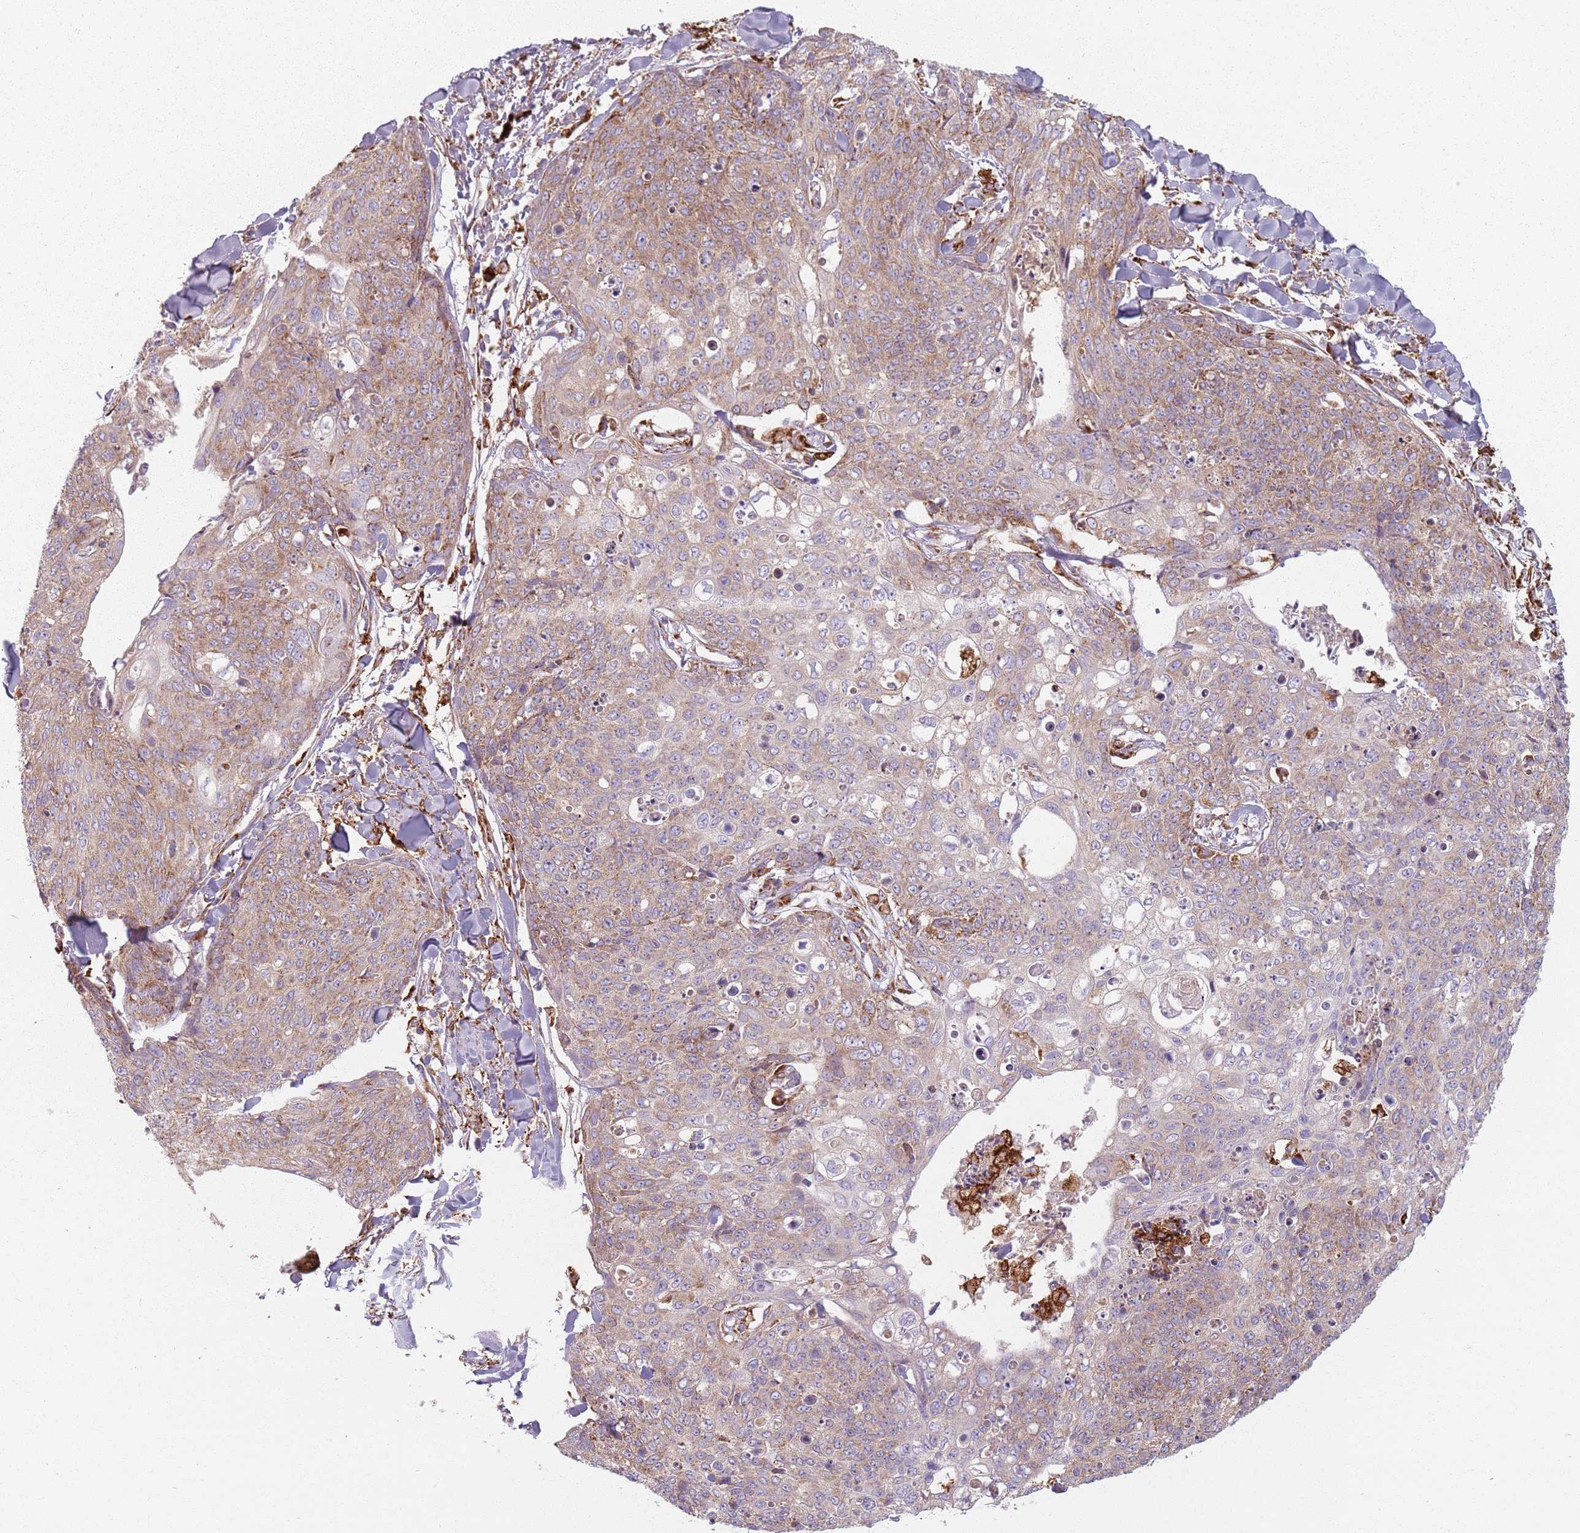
{"staining": {"intensity": "weak", "quantity": ">75%", "location": "cytoplasmic/membranous"}, "tissue": "skin cancer", "cell_type": "Tumor cells", "image_type": "cancer", "snomed": [{"axis": "morphology", "description": "Squamous cell carcinoma, NOS"}, {"axis": "topography", "description": "Skin"}, {"axis": "topography", "description": "Vulva"}], "caption": "IHC image of neoplastic tissue: human skin squamous cell carcinoma stained using immunohistochemistry reveals low levels of weak protein expression localized specifically in the cytoplasmic/membranous of tumor cells, appearing as a cytoplasmic/membranous brown color.", "gene": "COLGALT1", "patient": {"sex": "female", "age": 85}}